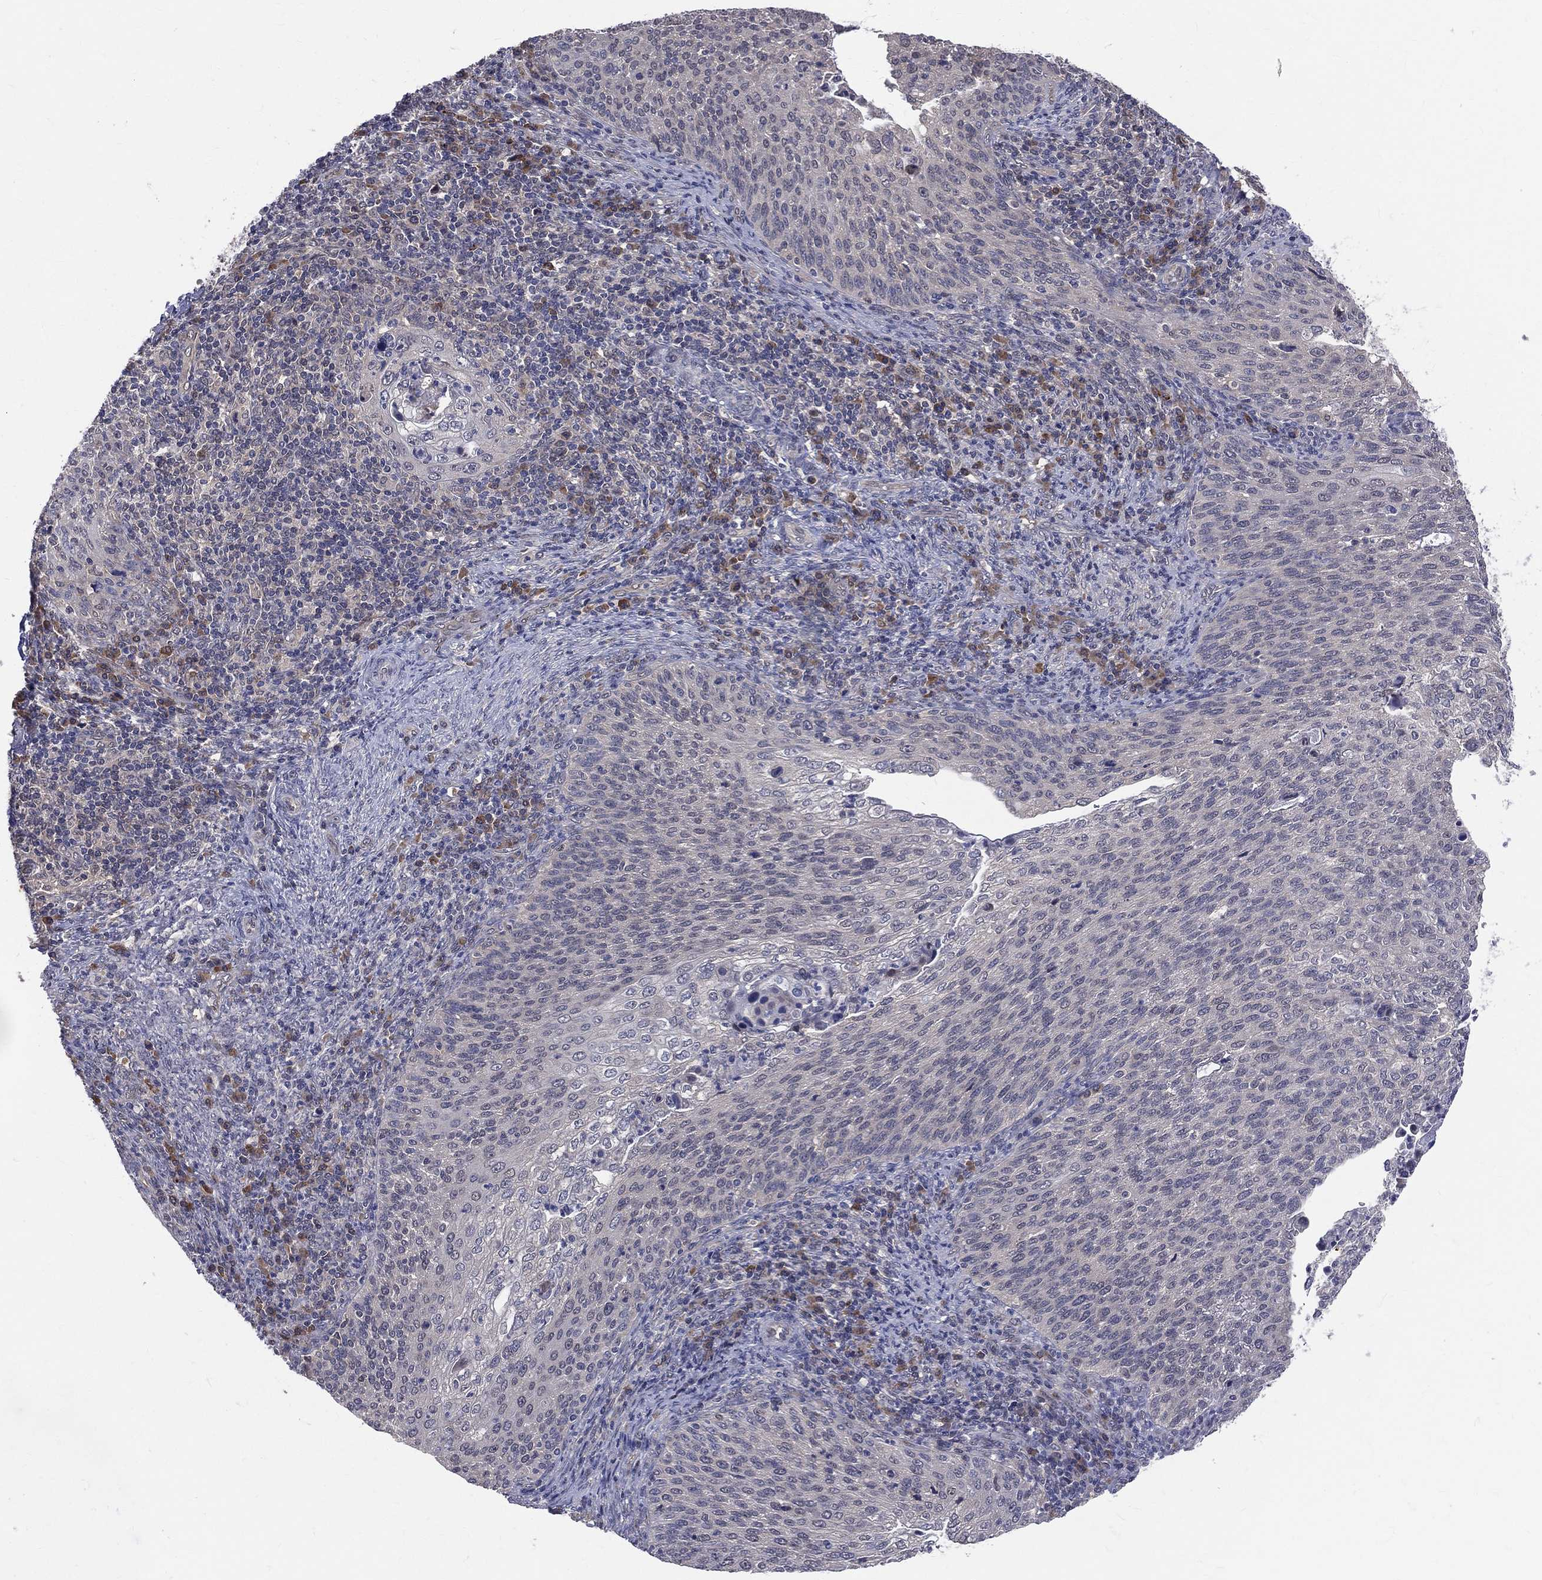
{"staining": {"intensity": "negative", "quantity": "none", "location": "none"}, "tissue": "cervical cancer", "cell_type": "Tumor cells", "image_type": "cancer", "snomed": [{"axis": "morphology", "description": "Squamous cell carcinoma, NOS"}, {"axis": "topography", "description": "Cervix"}], "caption": "There is no significant expression in tumor cells of squamous cell carcinoma (cervical). (DAB (3,3'-diaminobenzidine) immunohistochemistry (IHC) with hematoxylin counter stain).", "gene": "DLG4", "patient": {"sex": "female", "age": 52}}